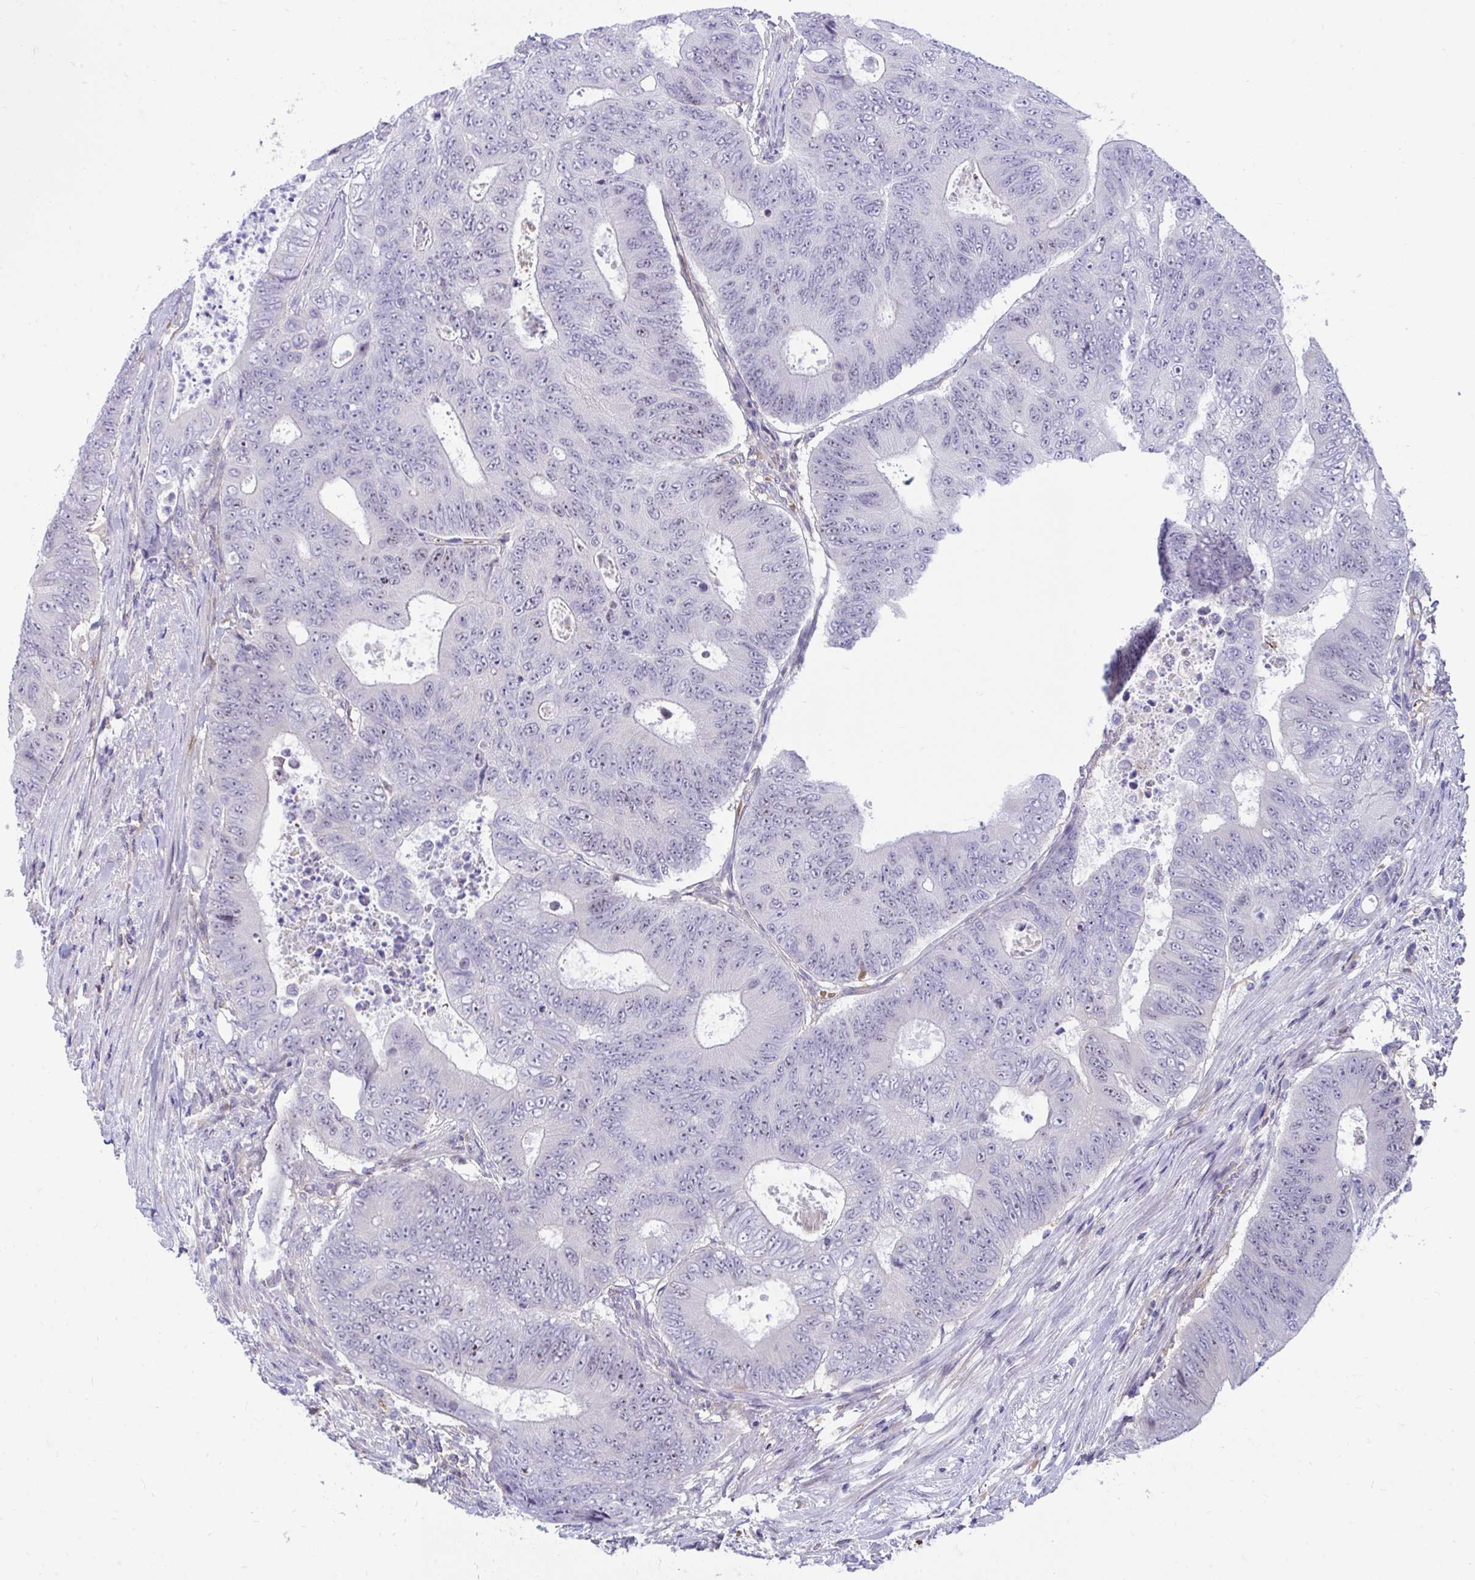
{"staining": {"intensity": "weak", "quantity": "25%-75%", "location": "nuclear"}, "tissue": "colorectal cancer", "cell_type": "Tumor cells", "image_type": "cancer", "snomed": [{"axis": "morphology", "description": "Adenocarcinoma, NOS"}, {"axis": "topography", "description": "Colon"}], "caption": "A low amount of weak nuclear positivity is seen in approximately 25%-75% of tumor cells in adenocarcinoma (colorectal) tissue. (DAB (3,3'-diaminobenzidine) = brown stain, brightfield microscopy at high magnification).", "gene": "CENPQ", "patient": {"sex": "female", "age": 48}}